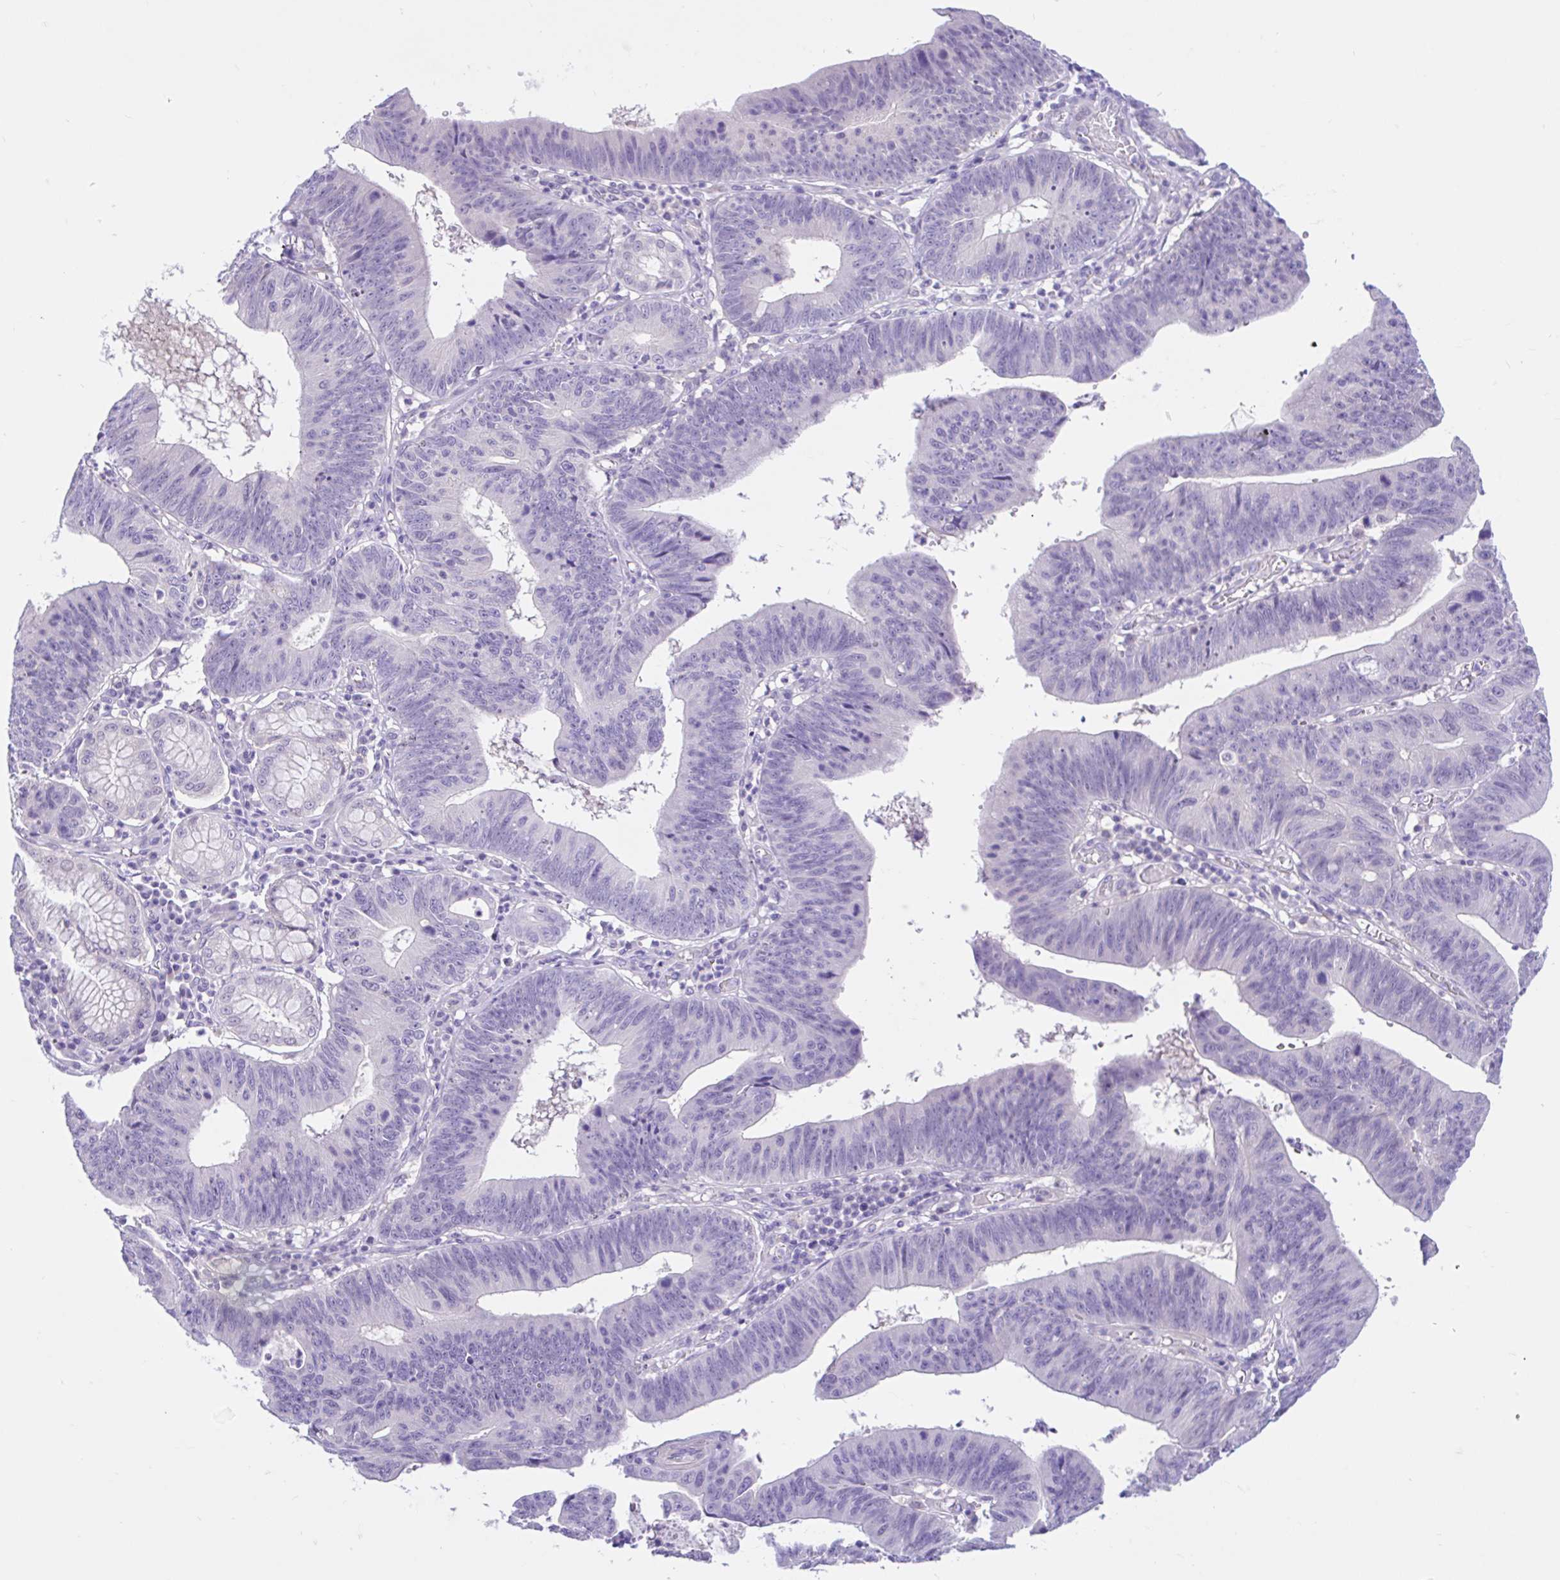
{"staining": {"intensity": "negative", "quantity": "none", "location": "none"}, "tissue": "stomach cancer", "cell_type": "Tumor cells", "image_type": "cancer", "snomed": [{"axis": "morphology", "description": "Adenocarcinoma, NOS"}, {"axis": "topography", "description": "Stomach"}], "caption": "Tumor cells are negative for brown protein staining in stomach cancer. (Stains: DAB IHC with hematoxylin counter stain, Microscopy: brightfield microscopy at high magnification).", "gene": "ANO4", "patient": {"sex": "male", "age": 59}}